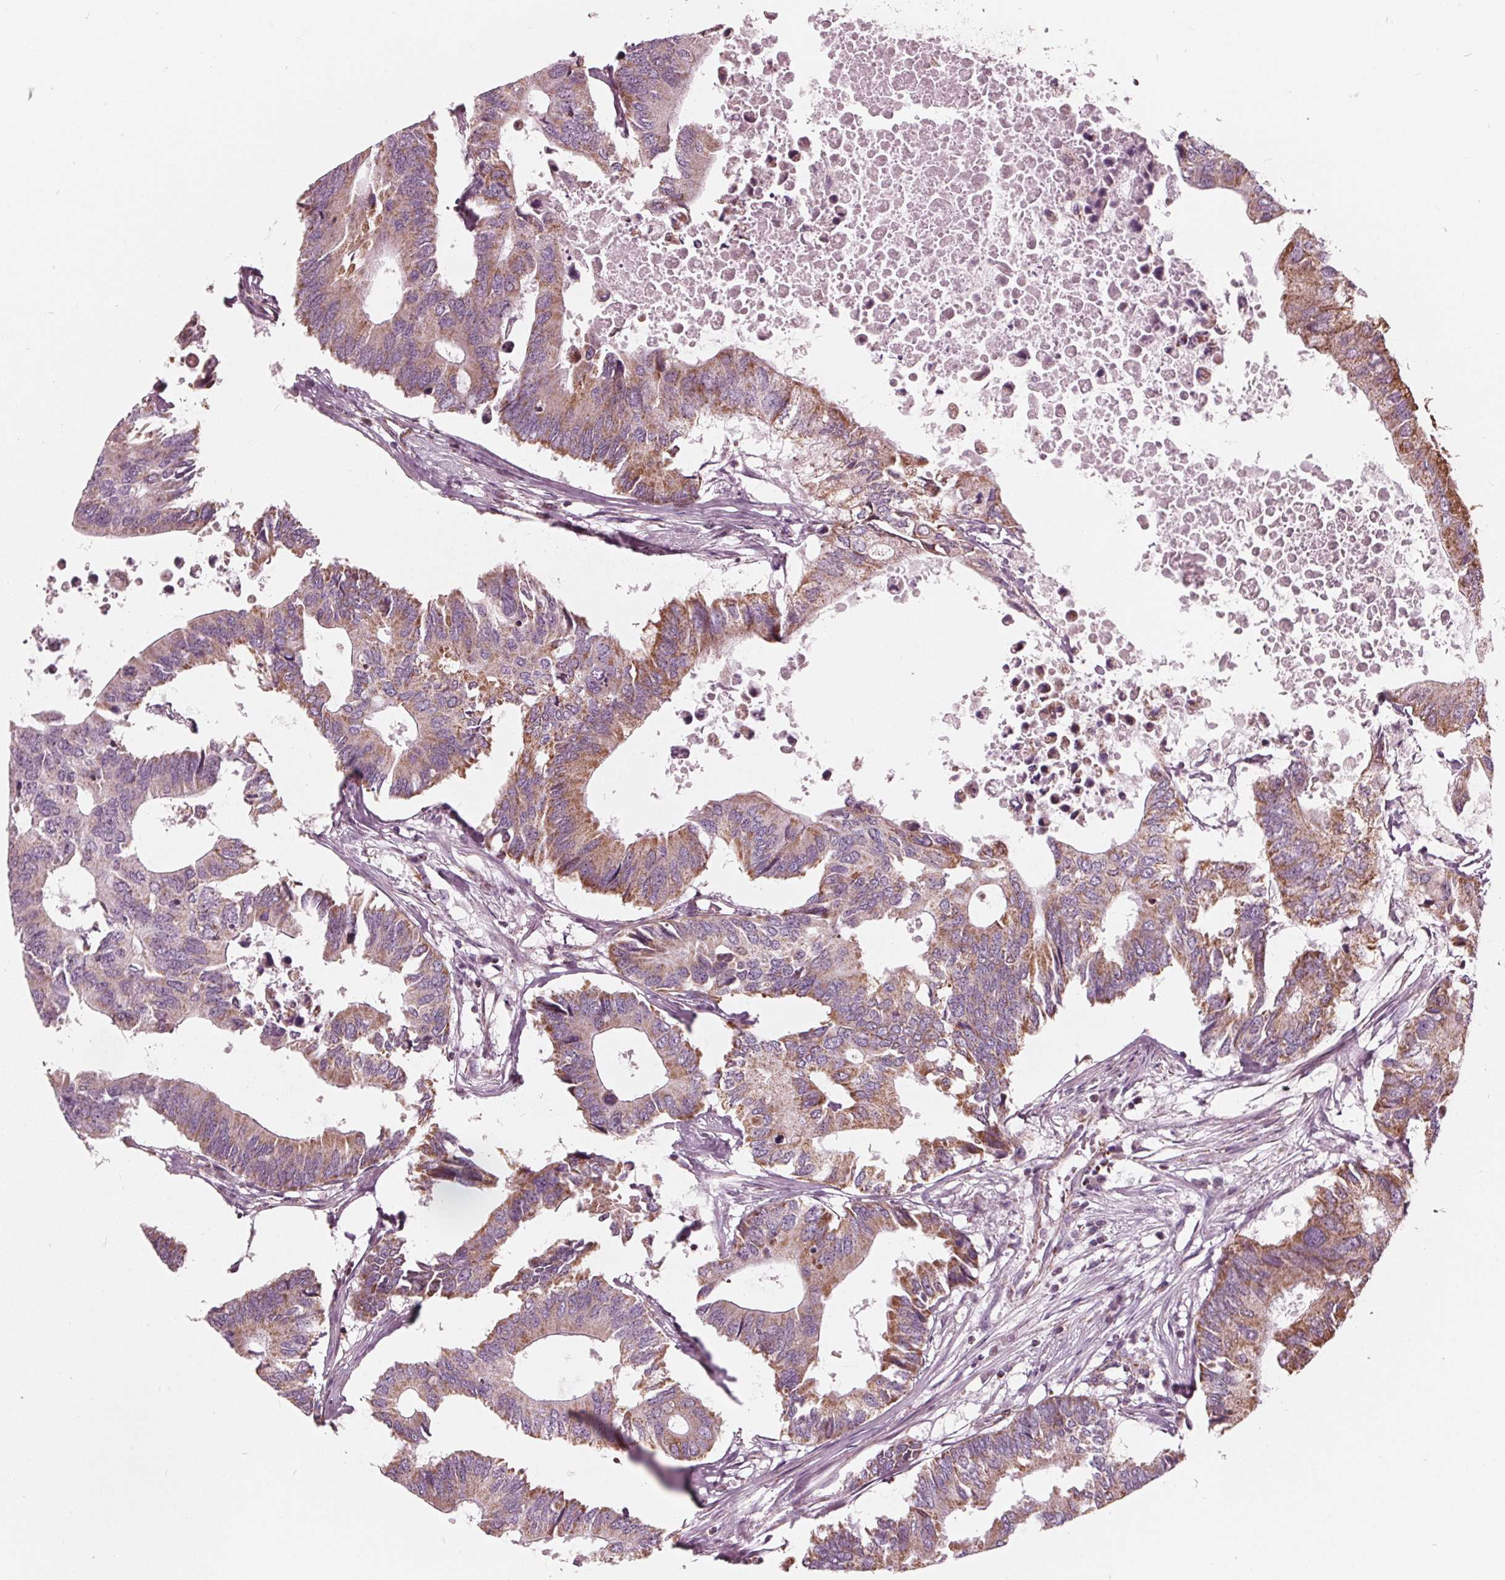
{"staining": {"intensity": "moderate", "quantity": "25%-75%", "location": "cytoplasmic/membranous"}, "tissue": "colorectal cancer", "cell_type": "Tumor cells", "image_type": "cancer", "snomed": [{"axis": "morphology", "description": "Adenocarcinoma, NOS"}, {"axis": "topography", "description": "Colon"}], "caption": "Immunohistochemical staining of adenocarcinoma (colorectal) demonstrates medium levels of moderate cytoplasmic/membranous protein staining in about 25%-75% of tumor cells. The protein is stained brown, and the nuclei are stained in blue (DAB IHC with brightfield microscopy, high magnification).", "gene": "DCAF4L2", "patient": {"sex": "male", "age": 71}}